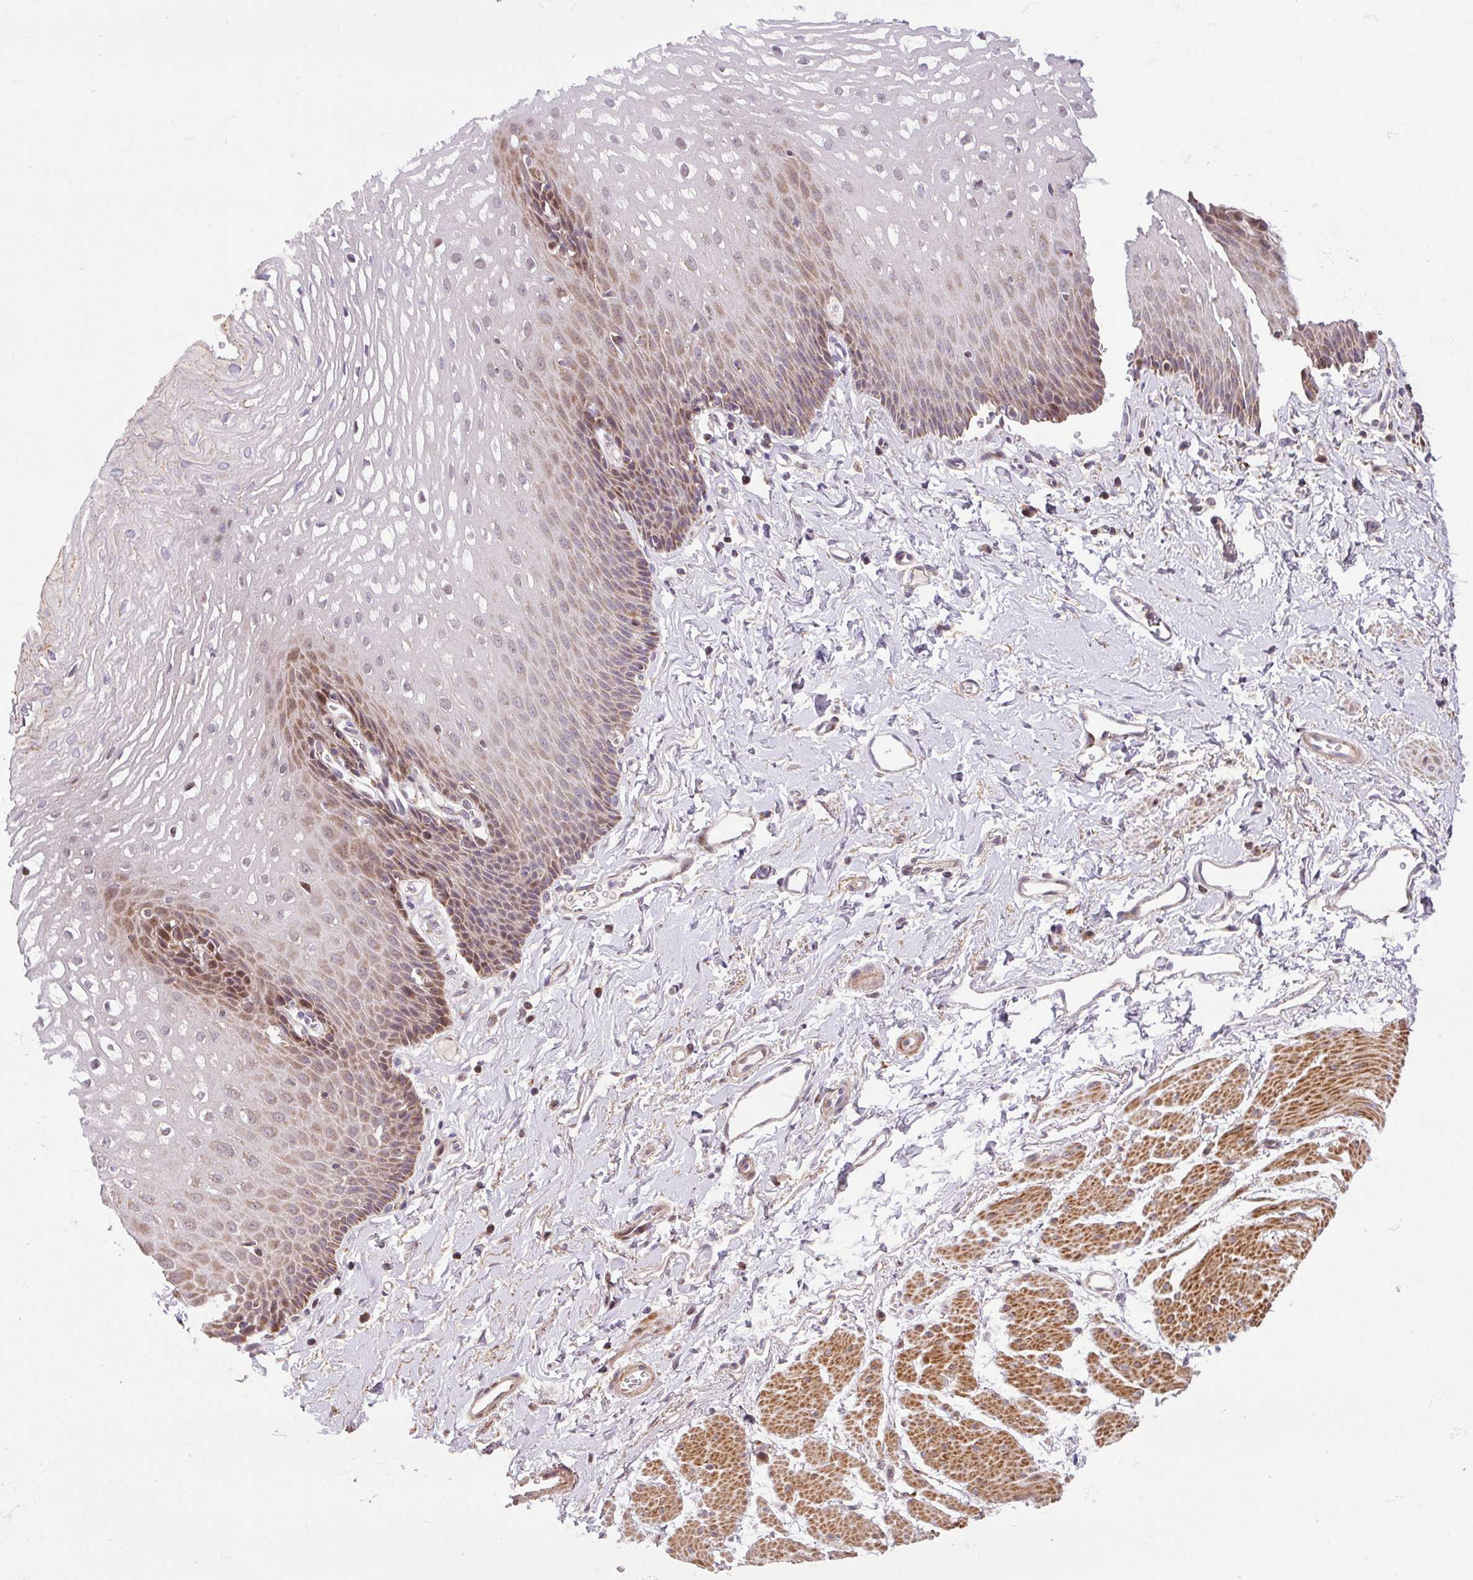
{"staining": {"intensity": "moderate", "quantity": "25%-75%", "location": "cytoplasmic/membranous"}, "tissue": "esophagus", "cell_type": "Squamous epithelial cells", "image_type": "normal", "snomed": [{"axis": "morphology", "description": "Normal tissue, NOS"}, {"axis": "topography", "description": "Esophagus"}], "caption": "Immunohistochemistry (IHC) image of benign human esophagus stained for a protein (brown), which shows medium levels of moderate cytoplasmic/membranous staining in about 25%-75% of squamous epithelial cells.", "gene": "ENSG00000269547", "patient": {"sex": "male", "age": 70}}